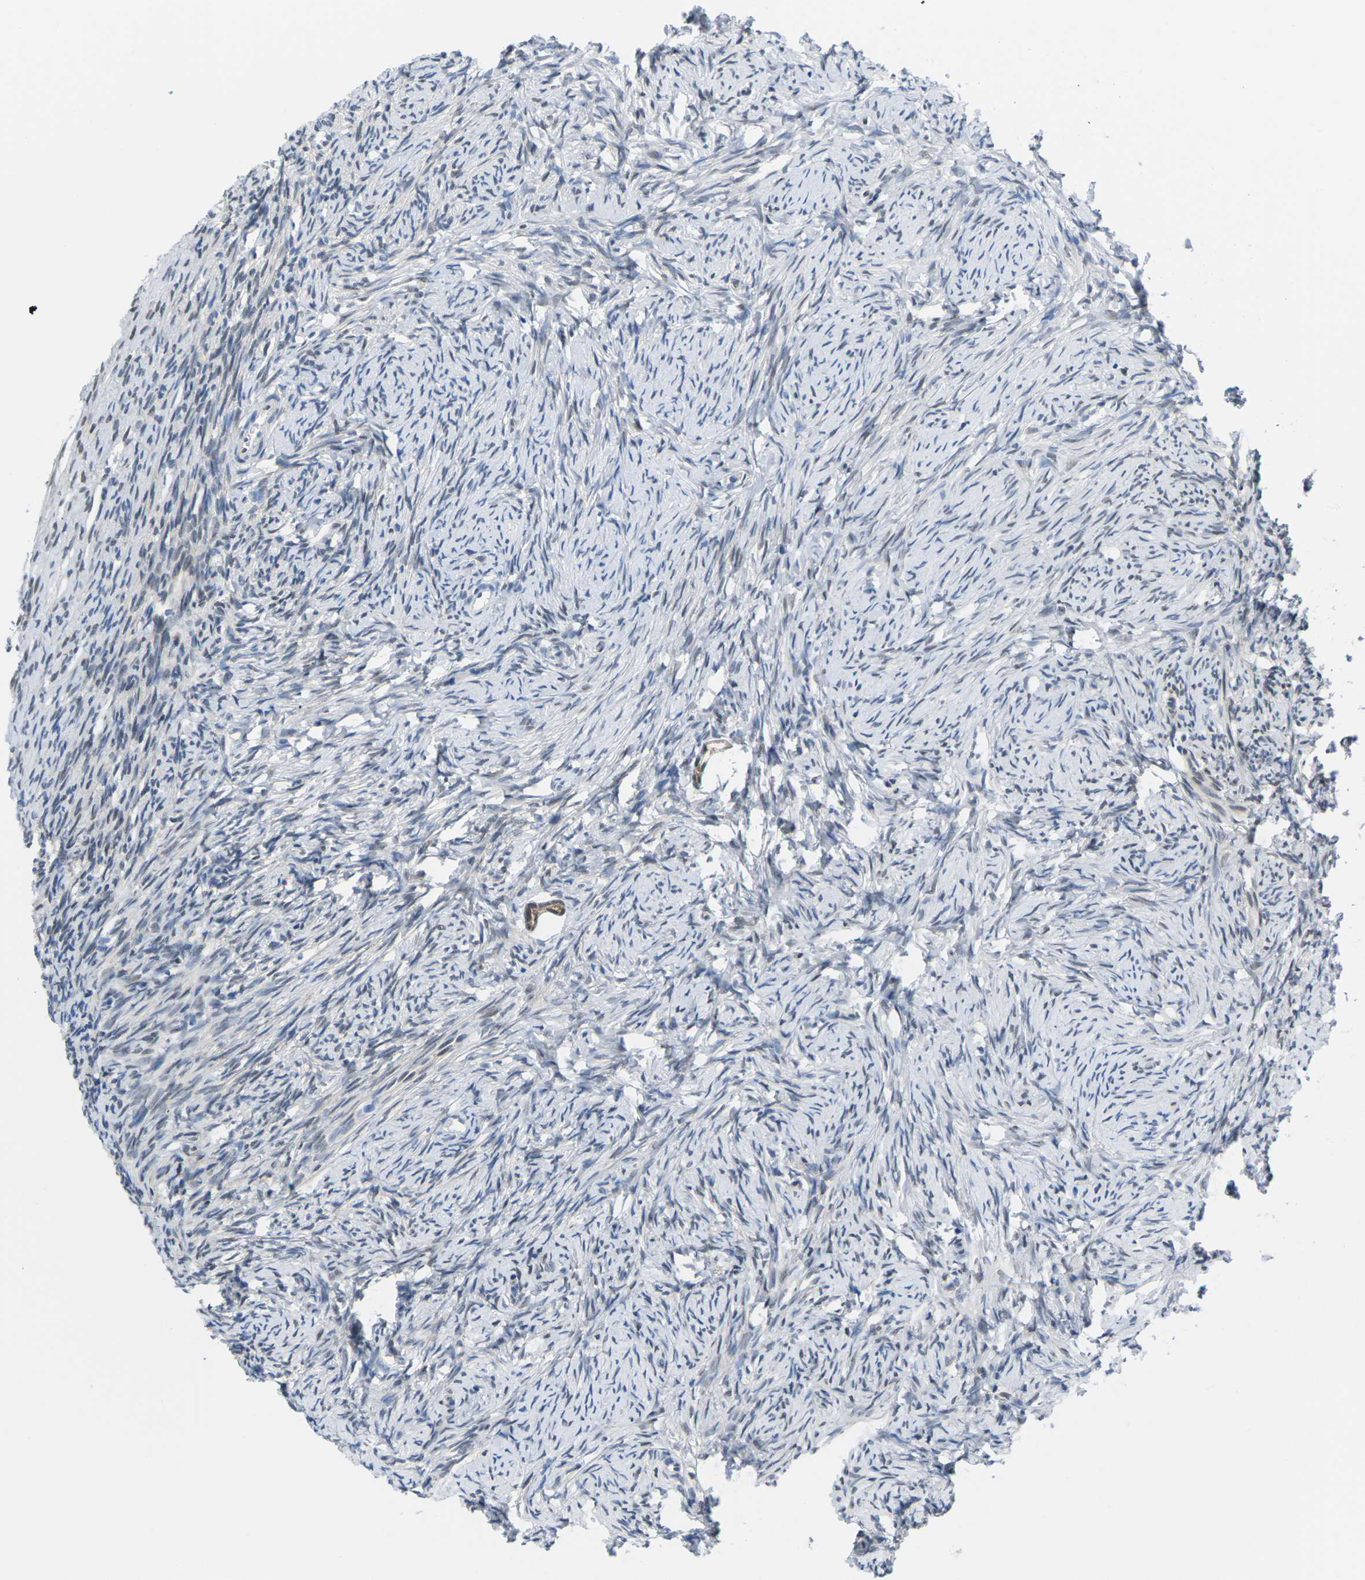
{"staining": {"intensity": "moderate", "quantity": ">75%", "location": "cytoplasmic/membranous,nuclear"}, "tissue": "ovary", "cell_type": "Follicle cells", "image_type": "normal", "snomed": [{"axis": "morphology", "description": "Normal tissue, NOS"}, {"axis": "topography", "description": "Ovary"}], "caption": "Immunohistochemistry (IHC) (DAB) staining of benign human ovary reveals moderate cytoplasmic/membranous,nuclear protein positivity in approximately >75% of follicle cells. (DAB (3,3'-diaminobenzidine) IHC with brightfield microscopy, high magnification).", "gene": "UBA7", "patient": {"sex": "female", "age": 33}}